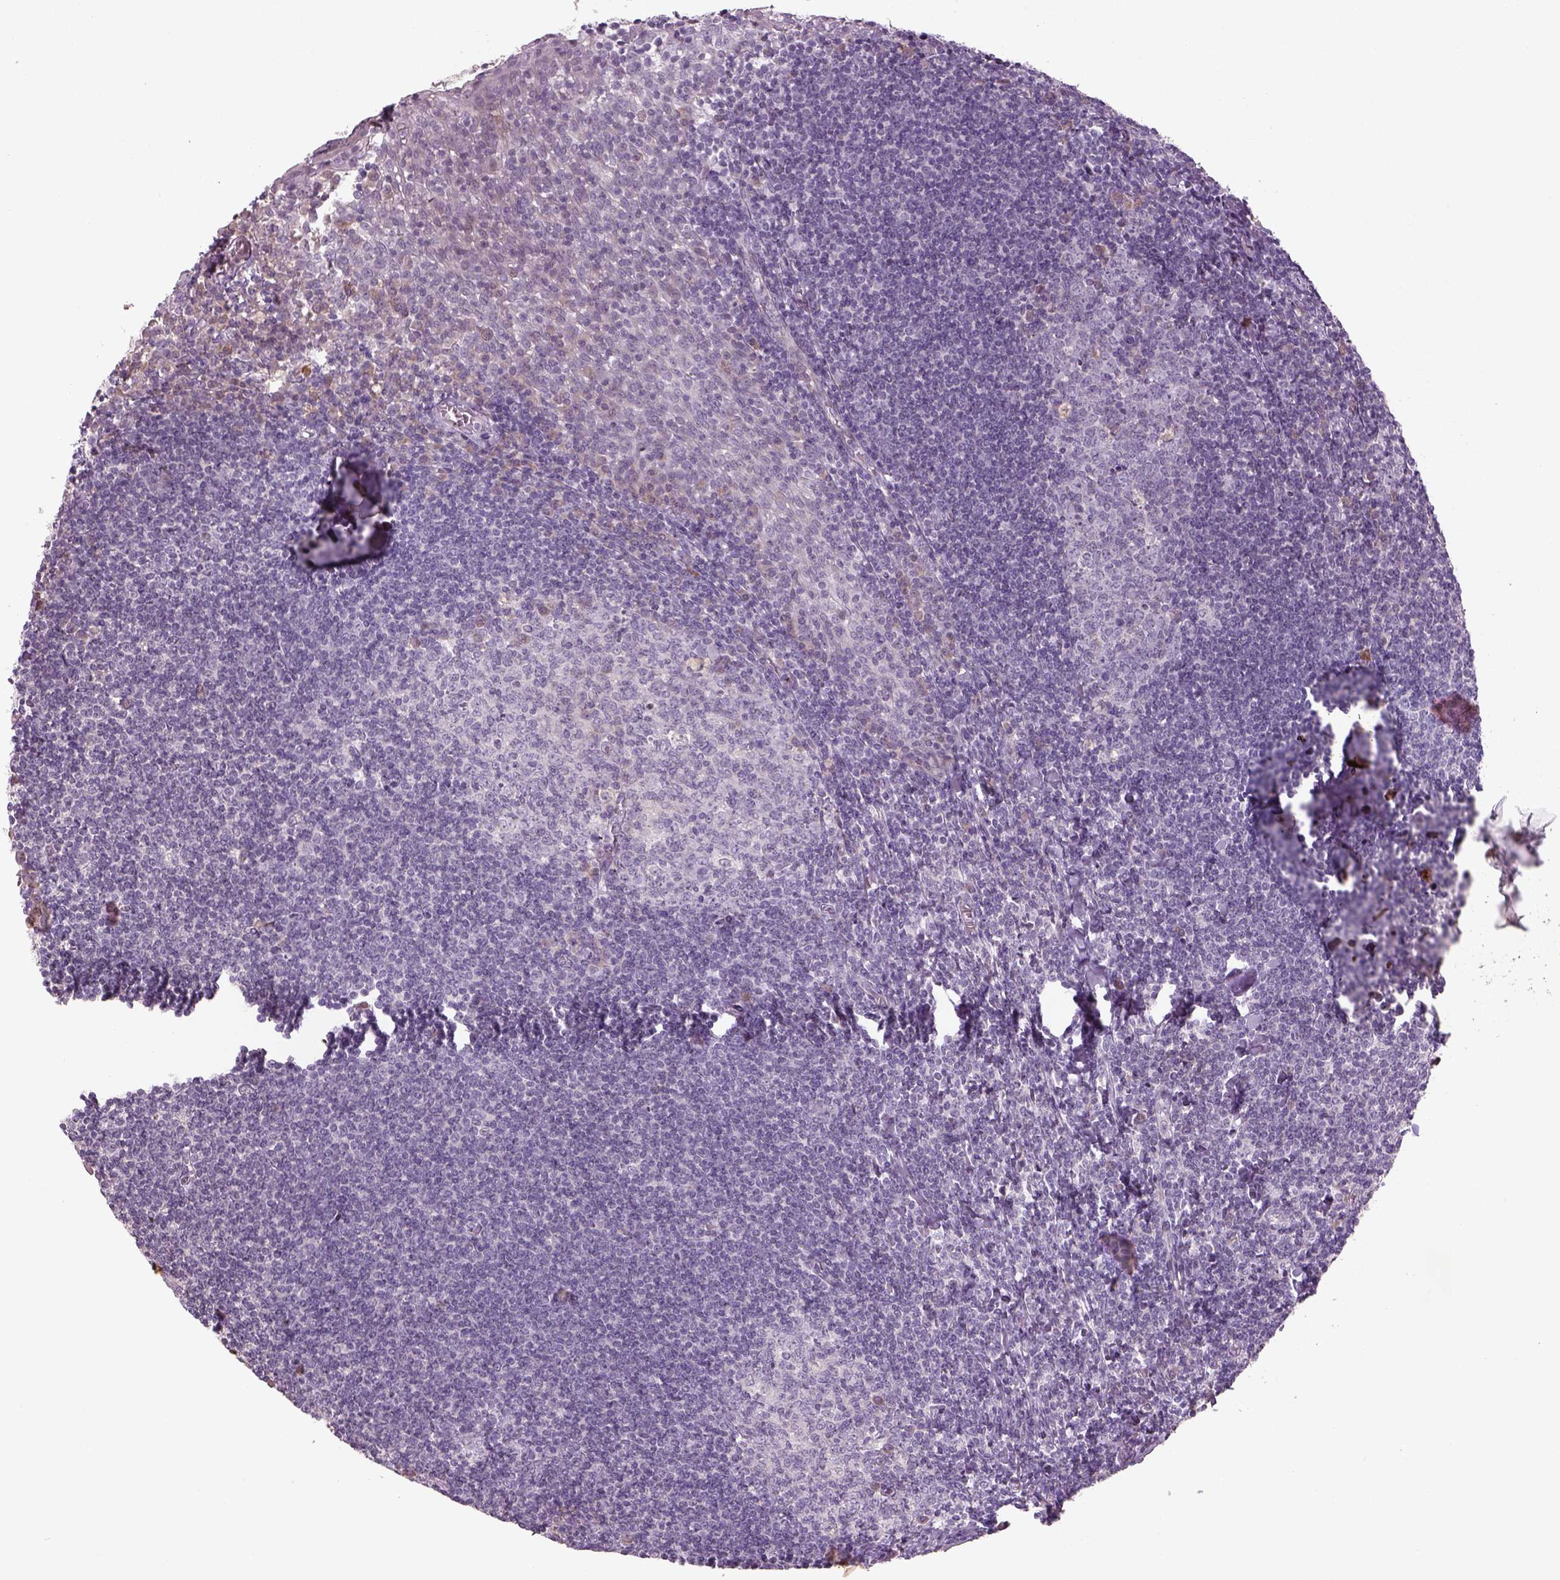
{"staining": {"intensity": "negative", "quantity": "none", "location": "none"}, "tissue": "tonsil", "cell_type": "Germinal center cells", "image_type": "normal", "snomed": [{"axis": "morphology", "description": "Normal tissue, NOS"}, {"axis": "topography", "description": "Tonsil"}], "caption": "This is an immunohistochemistry (IHC) image of benign tonsil. There is no staining in germinal center cells.", "gene": "PENK", "patient": {"sex": "female", "age": 12}}